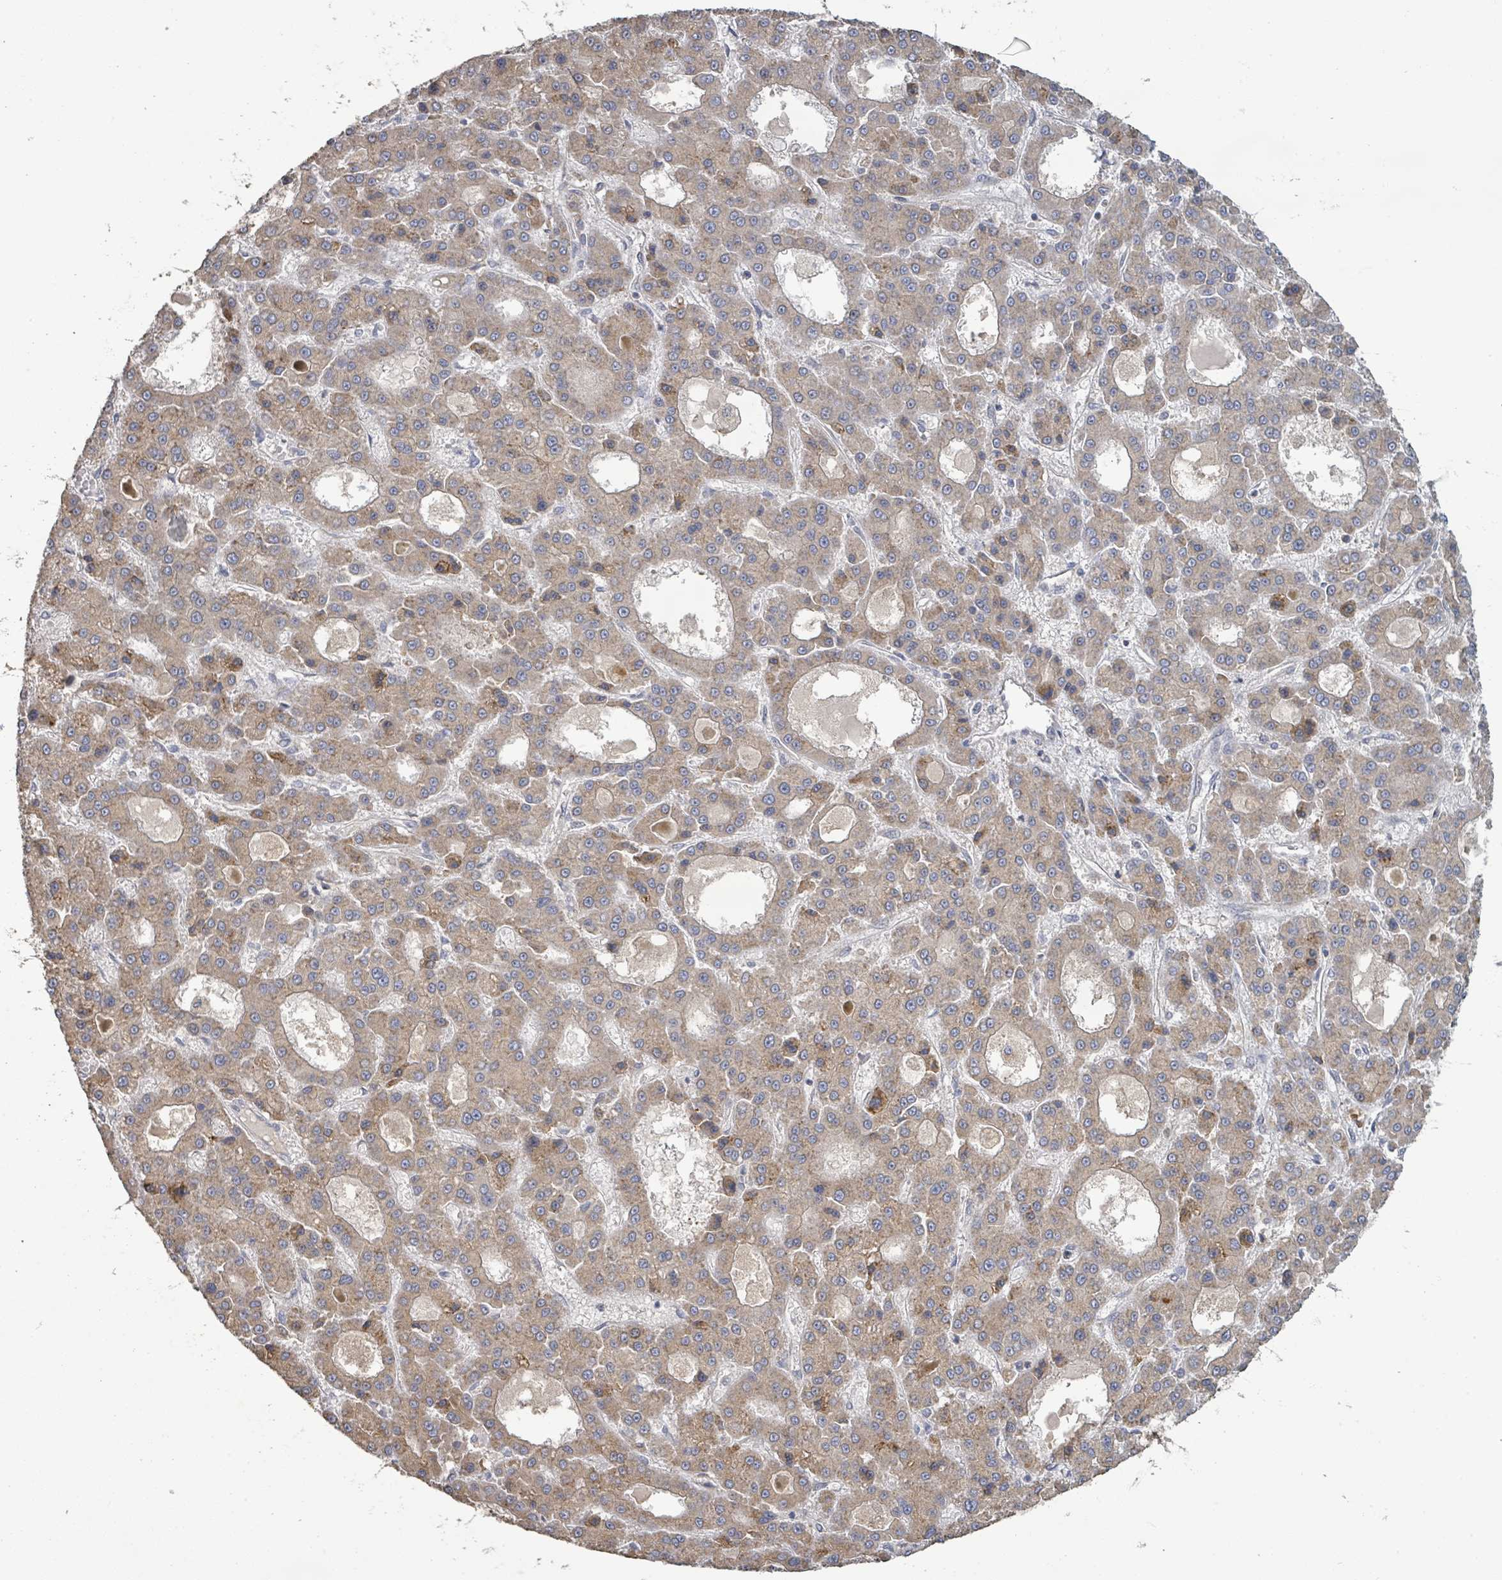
{"staining": {"intensity": "weak", "quantity": ">75%", "location": "cytoplasmic/membranous"}, "tissue": "liver cancer", "cell_type": "Tumor cells", "image_type": "cancer", "snomed": [{"axis": "morphology", "description": "Carcinoma, Hepatocellular, NOS"}, {"axis": "topography", "description": "Liver"}], "caption": "Immunohistochemistry (IHC) (DAB) staining of human liver cancer reveals weak cytoplasmic/membranous protein expression in approximately >75% of tumor cells.", "gene": "KCNS2", "patient": {"sex": "male", "age": 70}}